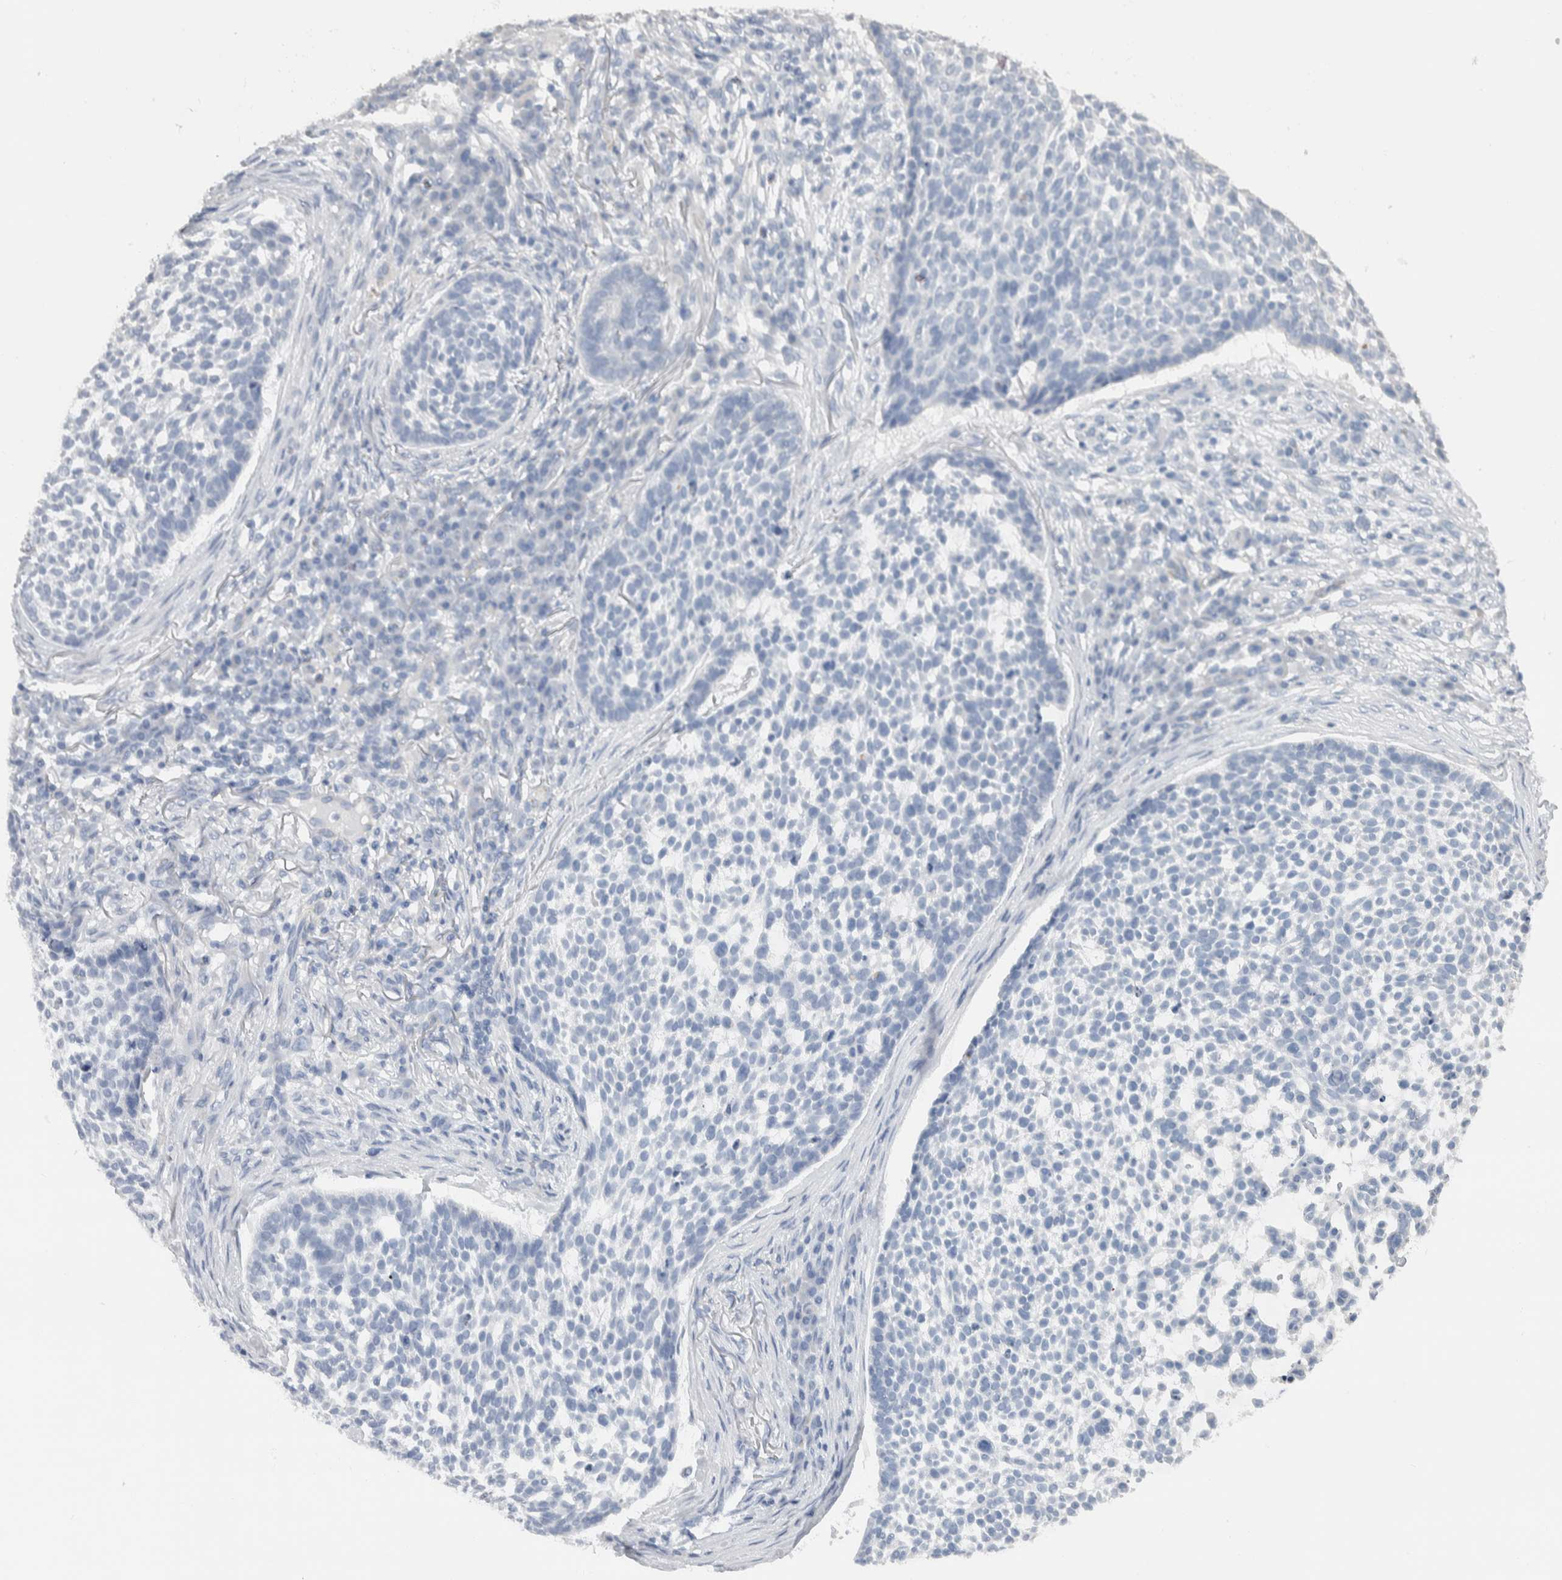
{"staining": {"intensity": "negative", "quantity": "none", "location": "none"}, "tissue": "skin cancer", "cell_type": "Tumor cells", "image_type": "cancer", "snomed": [{"axis": "morphology", "description": "Basal cell carcinoma"}, {"axis": "topography", "description": "Skin"}], "caption": "This is an immunohistochemistry micrograph of human skin cancer (basal cell carcinoma). There is no positivity in tumor cells.", "gene": "NEFM", "patient": {"sex": "female", "age": 64}}